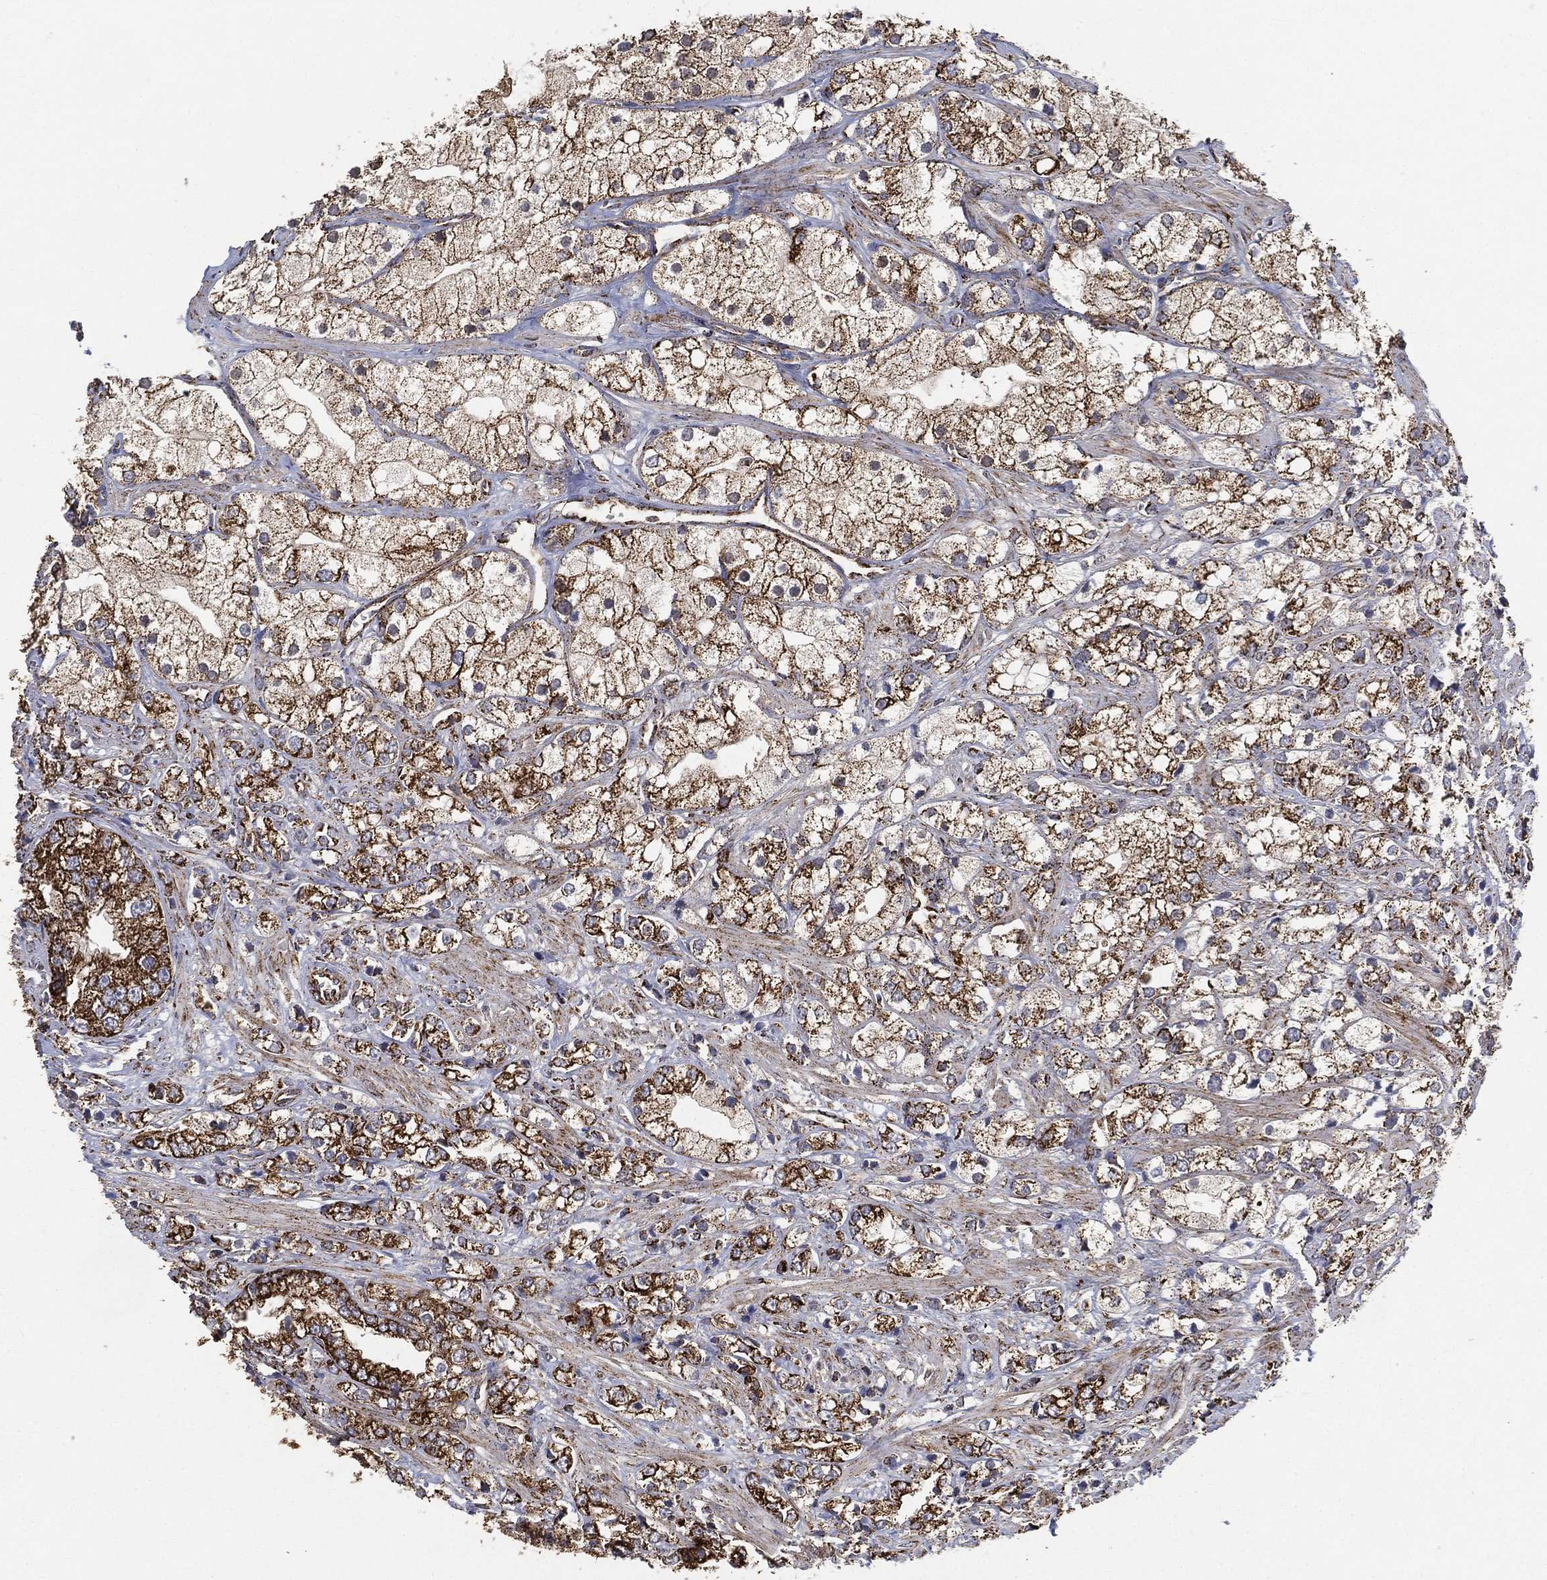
{"staining": {"intensity": "strong", "quantity": ">75%", "location": "cytoplasmic/membranous"}, "tissue": "prostate cancer", "cell_type": "Tumor cells", "image_type": "cancer", "snomed": [{"axis": "morphology", "description": "Adenocarcinoma, NOS"}, {"axis": "topography", "description": "Prostate and seminal vesicle, NOS"}, {"axis": "topography", "description": "Prostate"}], "caption": "IHC photomicrograph of prostate adenocarcinoma stained for a protein (brown), which demonstrates high levels of strong cytoplasmic/membranous expression in approximately >75% of tumor cells.", "gene": "SLC38A7", "patient": {"sex": "male", "age": 79}}